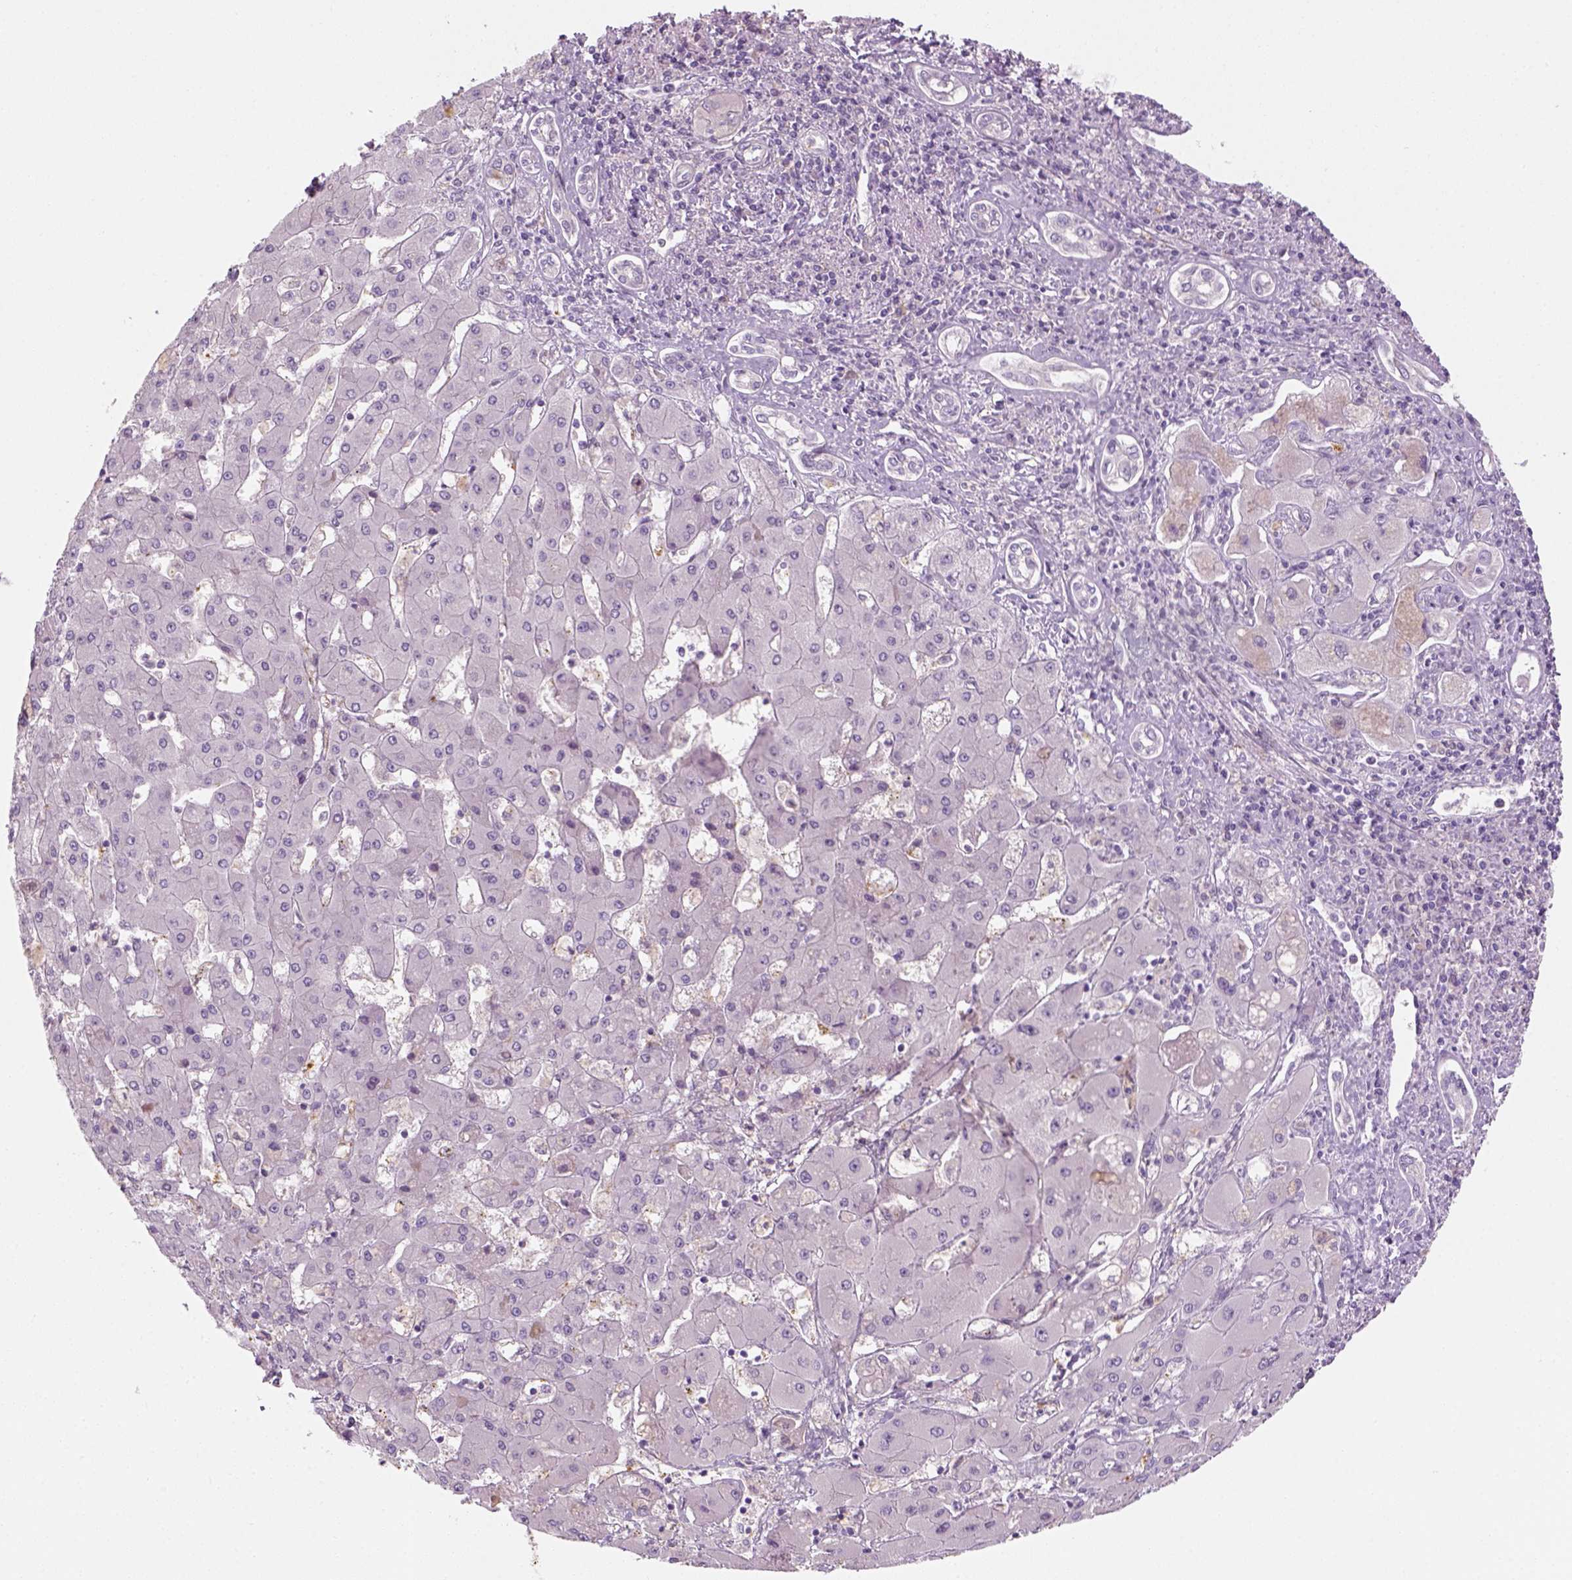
{"staining": {"intensity": "negative", "quantity": "none", "location": "none"}, "tissue": "liver cancer", "cell_type": "Tumor cells", "image_type": "cancer", "snomed": [{"axis": "morphology", "description": "Cholangiocarcinoma"}, {"axis": "topography", "description": "Liver"}], "caption": "This is a photomicrograph of immunohistochemistry staining of cholangiocarcinoma (liver), which shows no expression in tumor cells.", "gene": "FAM163B", "patient": {"sex": "male", "age": 67}}